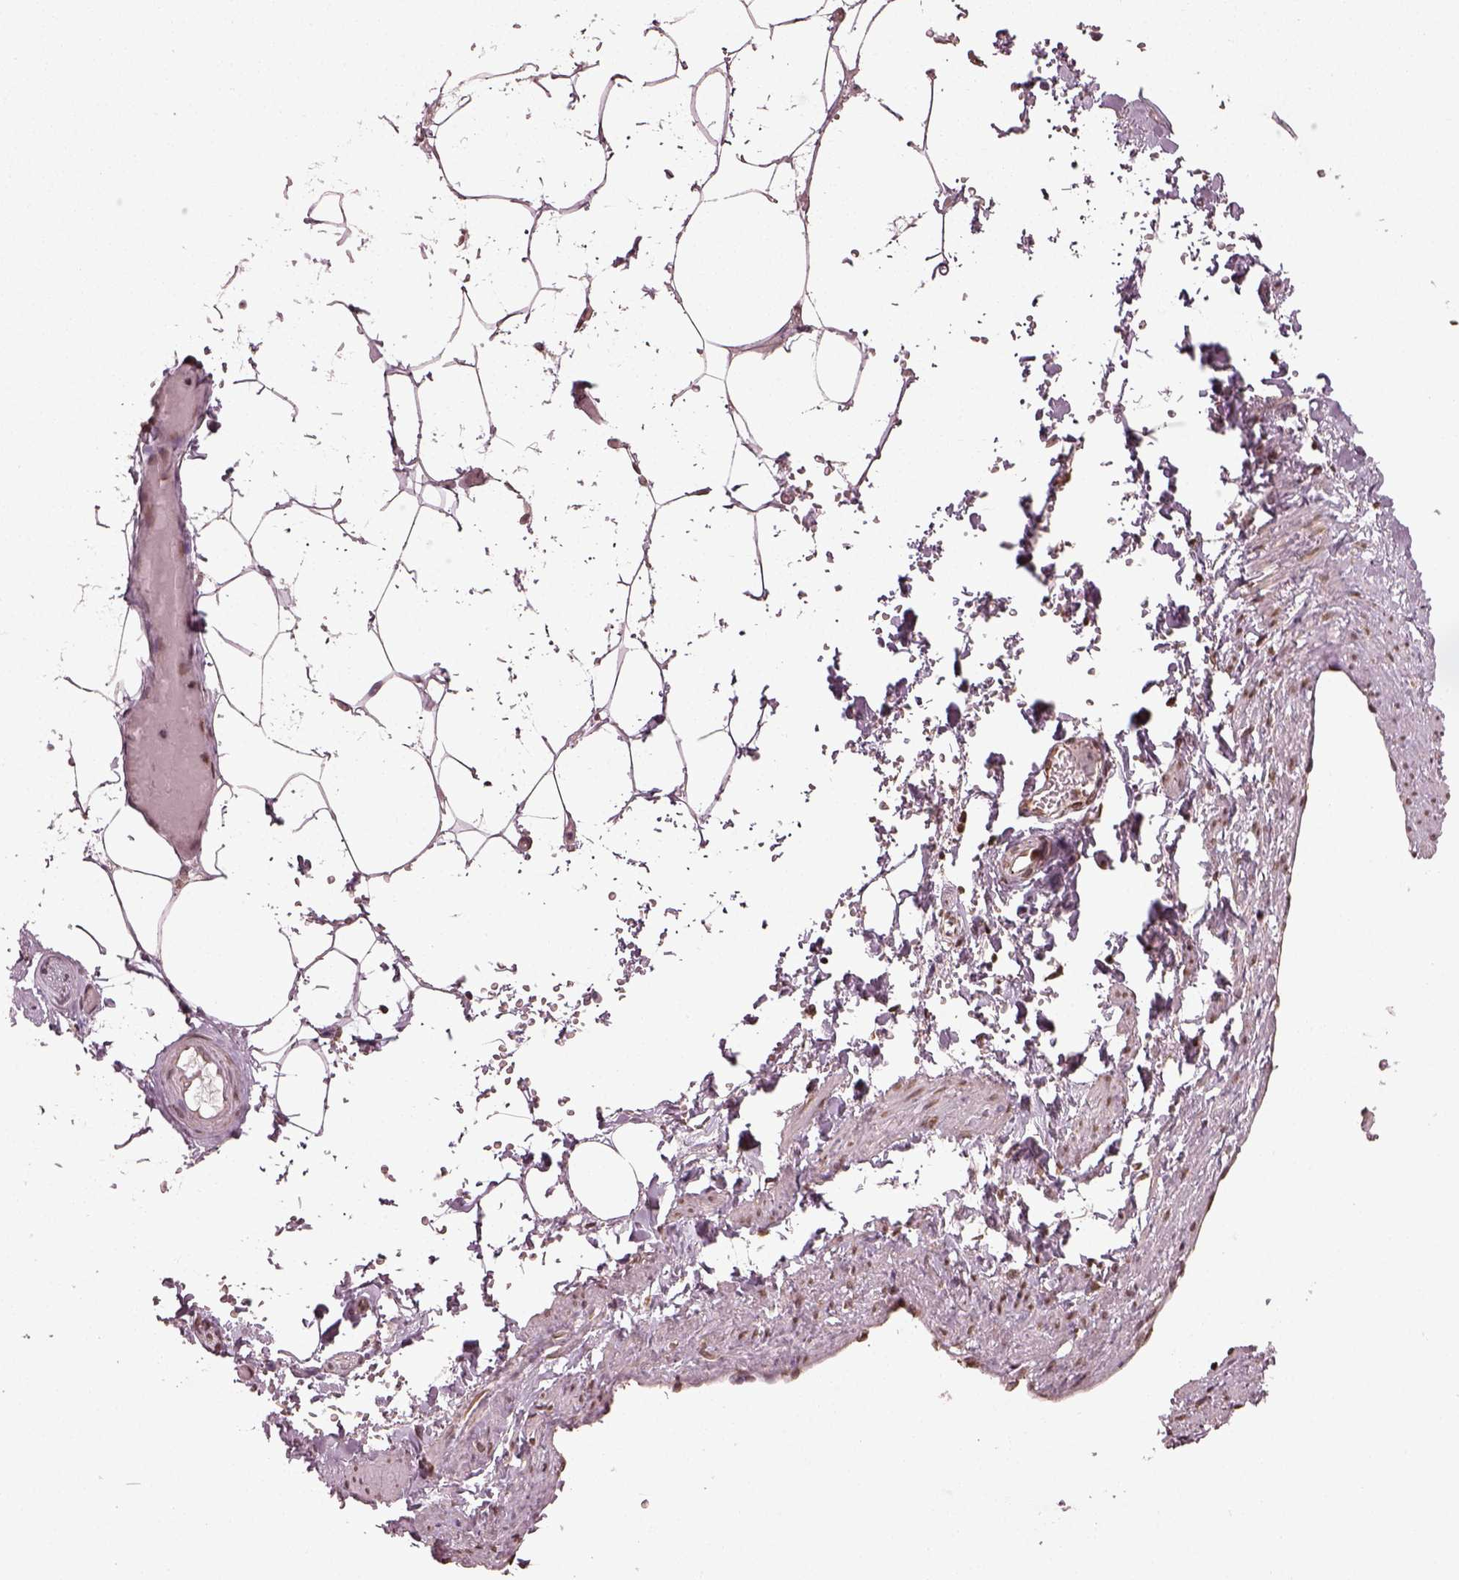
{"staining": {"intensity": "negative", "quantity": "none", "location": "none"}, "tissue": "adipose tissue", "cell_type": "Adipocytes", "image_type": "normal", "snomed": [{"axis": "morphology", "description": "Normal tissue, NOS"}, {"axis": "topography", "description": "Prostate"}, {"axis": "topography", "description": "Peripheral nerve tissue"}], "caption": "This is an immunohistochemistry (IHC) image of normal human adipose tissue. There is no positivity in adipocytes.", "gene": "ACOT2", "patient": {"sex": "male", "age": 55}}